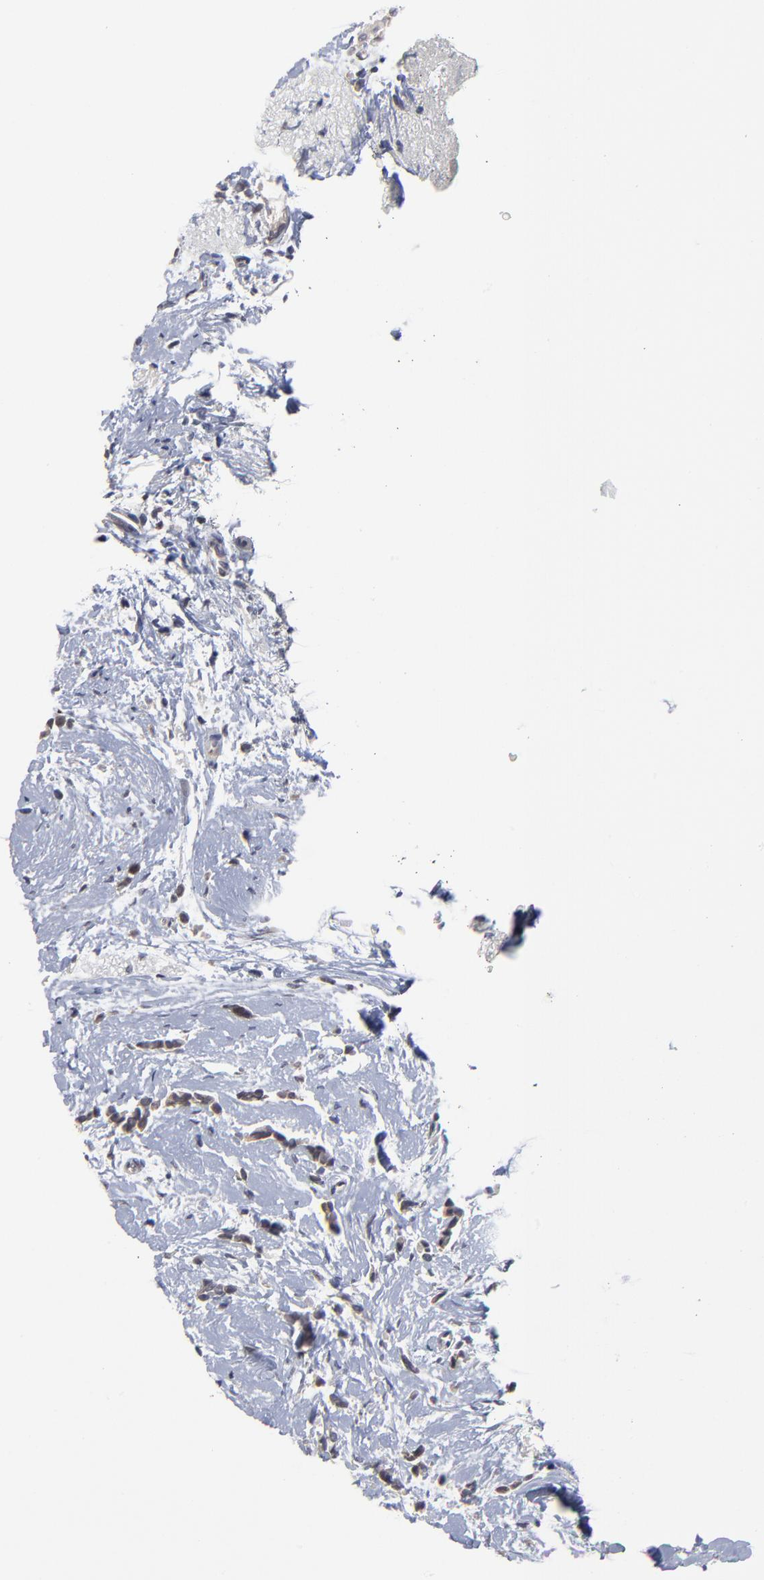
{"staining": {"intensity": "moderate", "quantity": ">75%", "location": "cytoplasmic/membranous"}, "tissue": "breast cancer", "cell_type": "Tumor cells", "image_type": "cancer", "snomed": [{"axis": "morphology", "description": "Lobular carcinoma"}, {"axis": "topography", "description": "Breast"}], "caption": "Brown immunohistochemical staining in human breast cancer shows moderate cytoplasmic/membranous positivity in approximately >75% of tumor cells. The protein of interest is stained brown, and the nuclei are stained in blue (DAB (3,3'-diaminobenzidine) IHC with brightfield microscopy, high magnification).", "gene": "MAGEA10", "patient": {"sex": "female", "age": 56}}